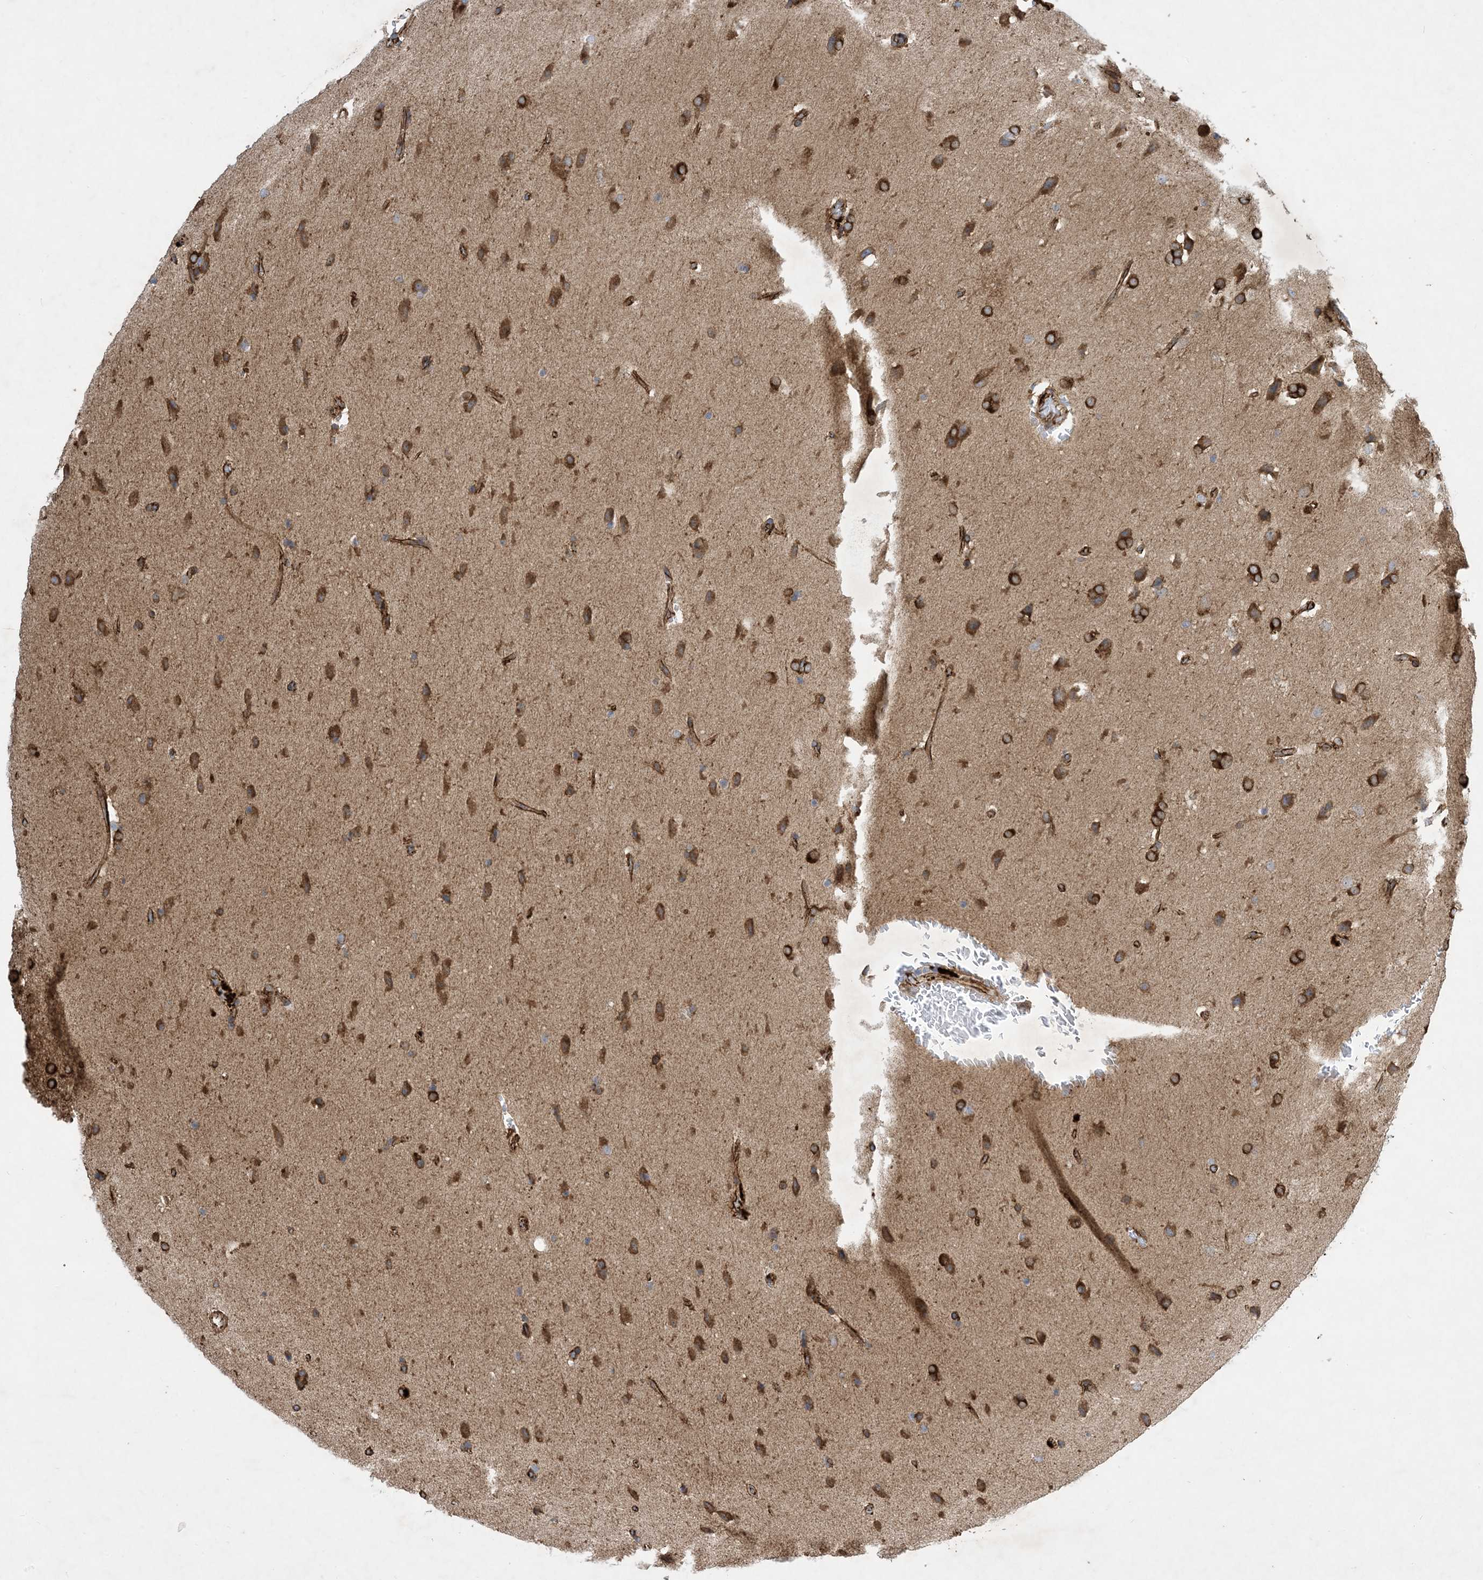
{"staining": {"intensity": "moderate", "quantity": ">75%", "location": "cytoplasmic/membranous"}, "tissue": "glioma", "cell_type": "Tumor cells", "image_type": "cancer", "snomed": [{"axis": "morphology", "description": "Glioma, malignant, Low grade"}, {"axis": "topography", "description": "Brain"}], "caption": "DAB immunohistochemical staining of human glioma shows moderate cytoplasmic/membranous protein positivity in about >75% of tumor cells.", "gene": "OTOP1", "patient": {"sex": "female", "age": 37}}